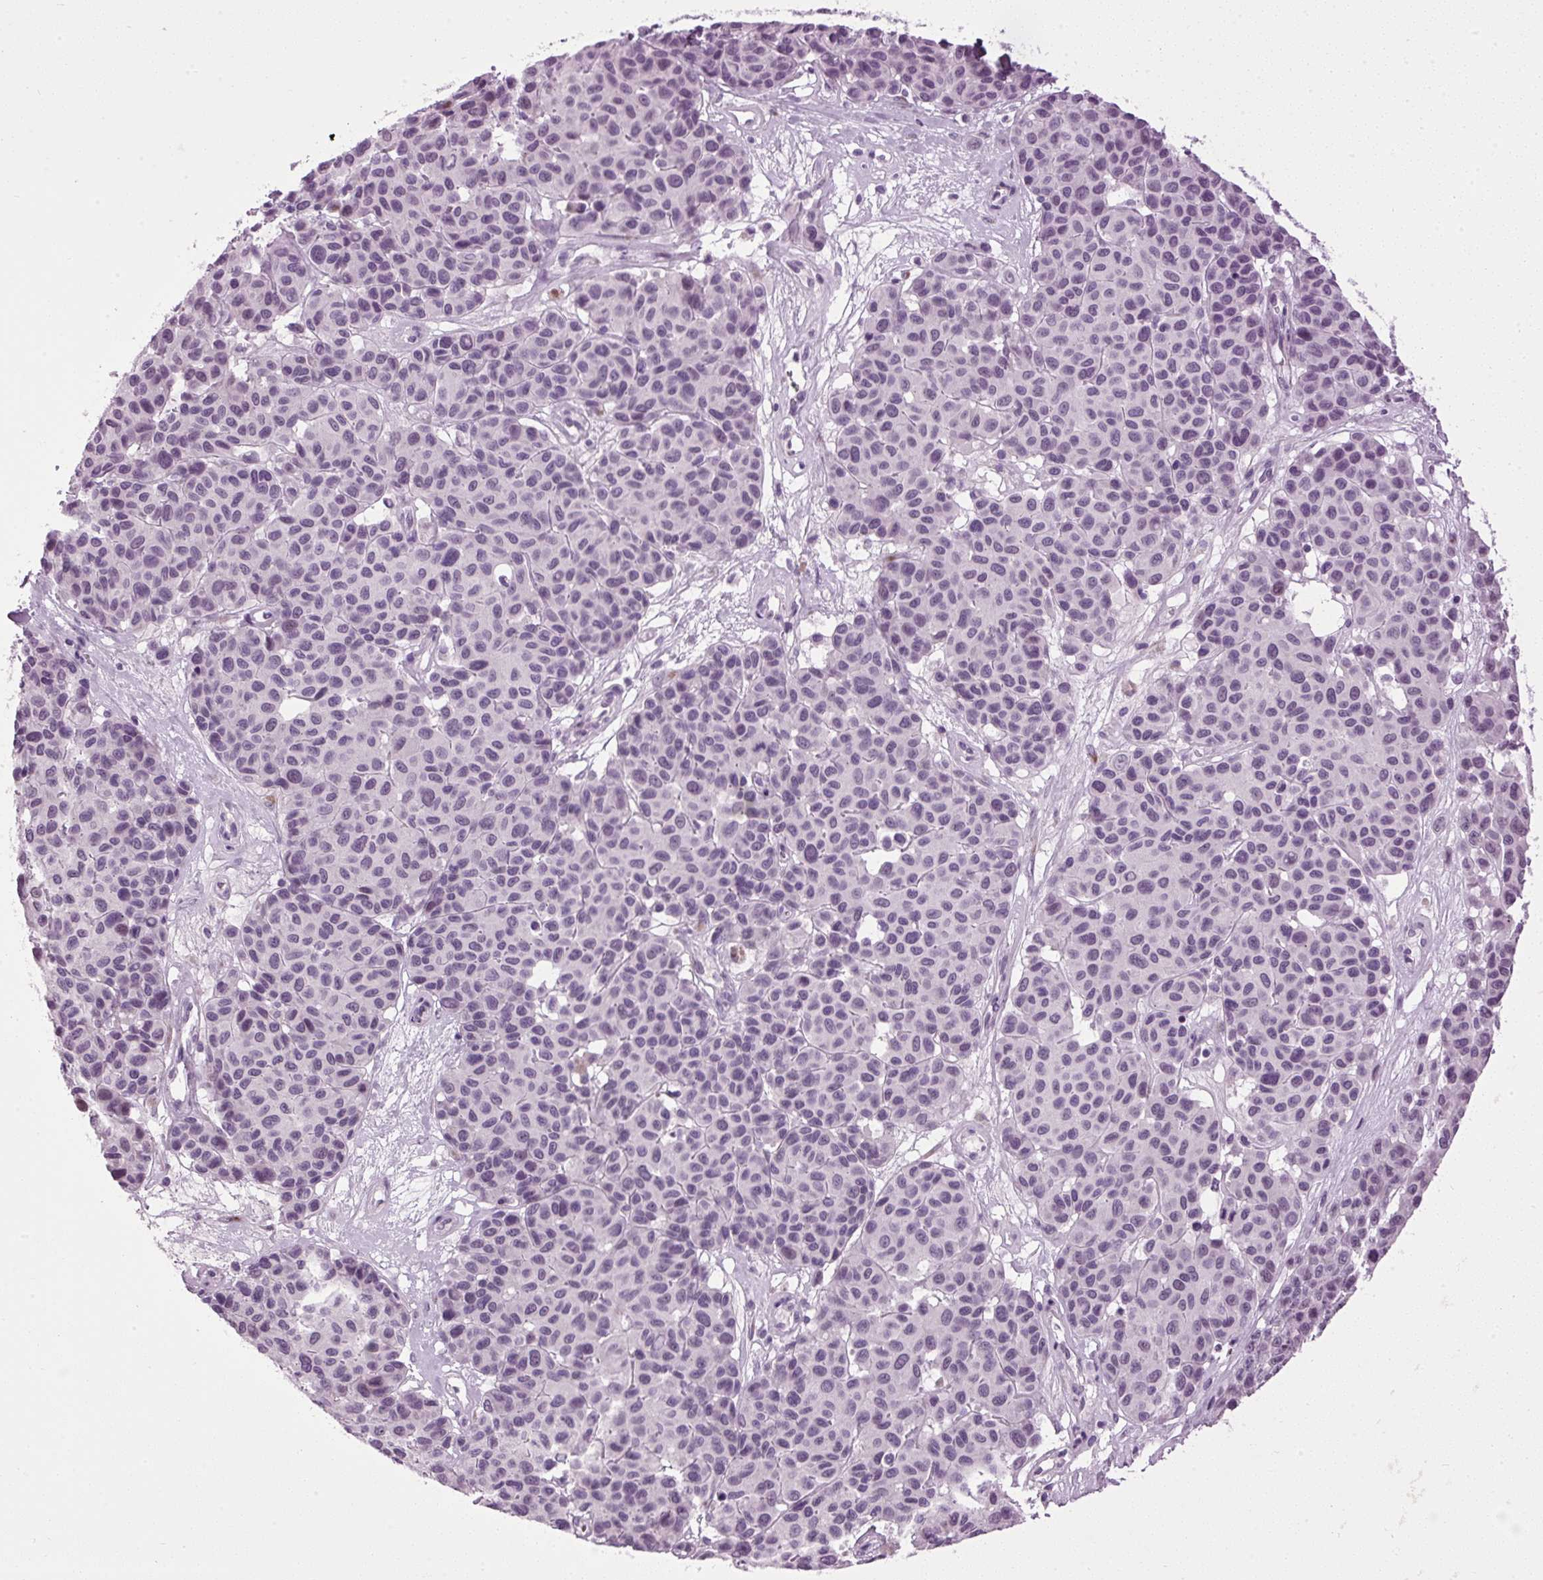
{"staining": {"intensity": "weak", "quantity": "<25%", "location": "nuclear"}, "tissue": "melanoma", "cell_type": "Tumor cells", "image_type": "cancer", "snomed": [{"axis": "morphology", "description": "Malignant melanoma, NOS"}, {"axis": "topography", "description": "Skin"}], "caption": "Tumor cells are negative for brown protein staining in malignant melanoma.", "gene": "A1CF", "patient": {"sex": "female", "age": 66}}